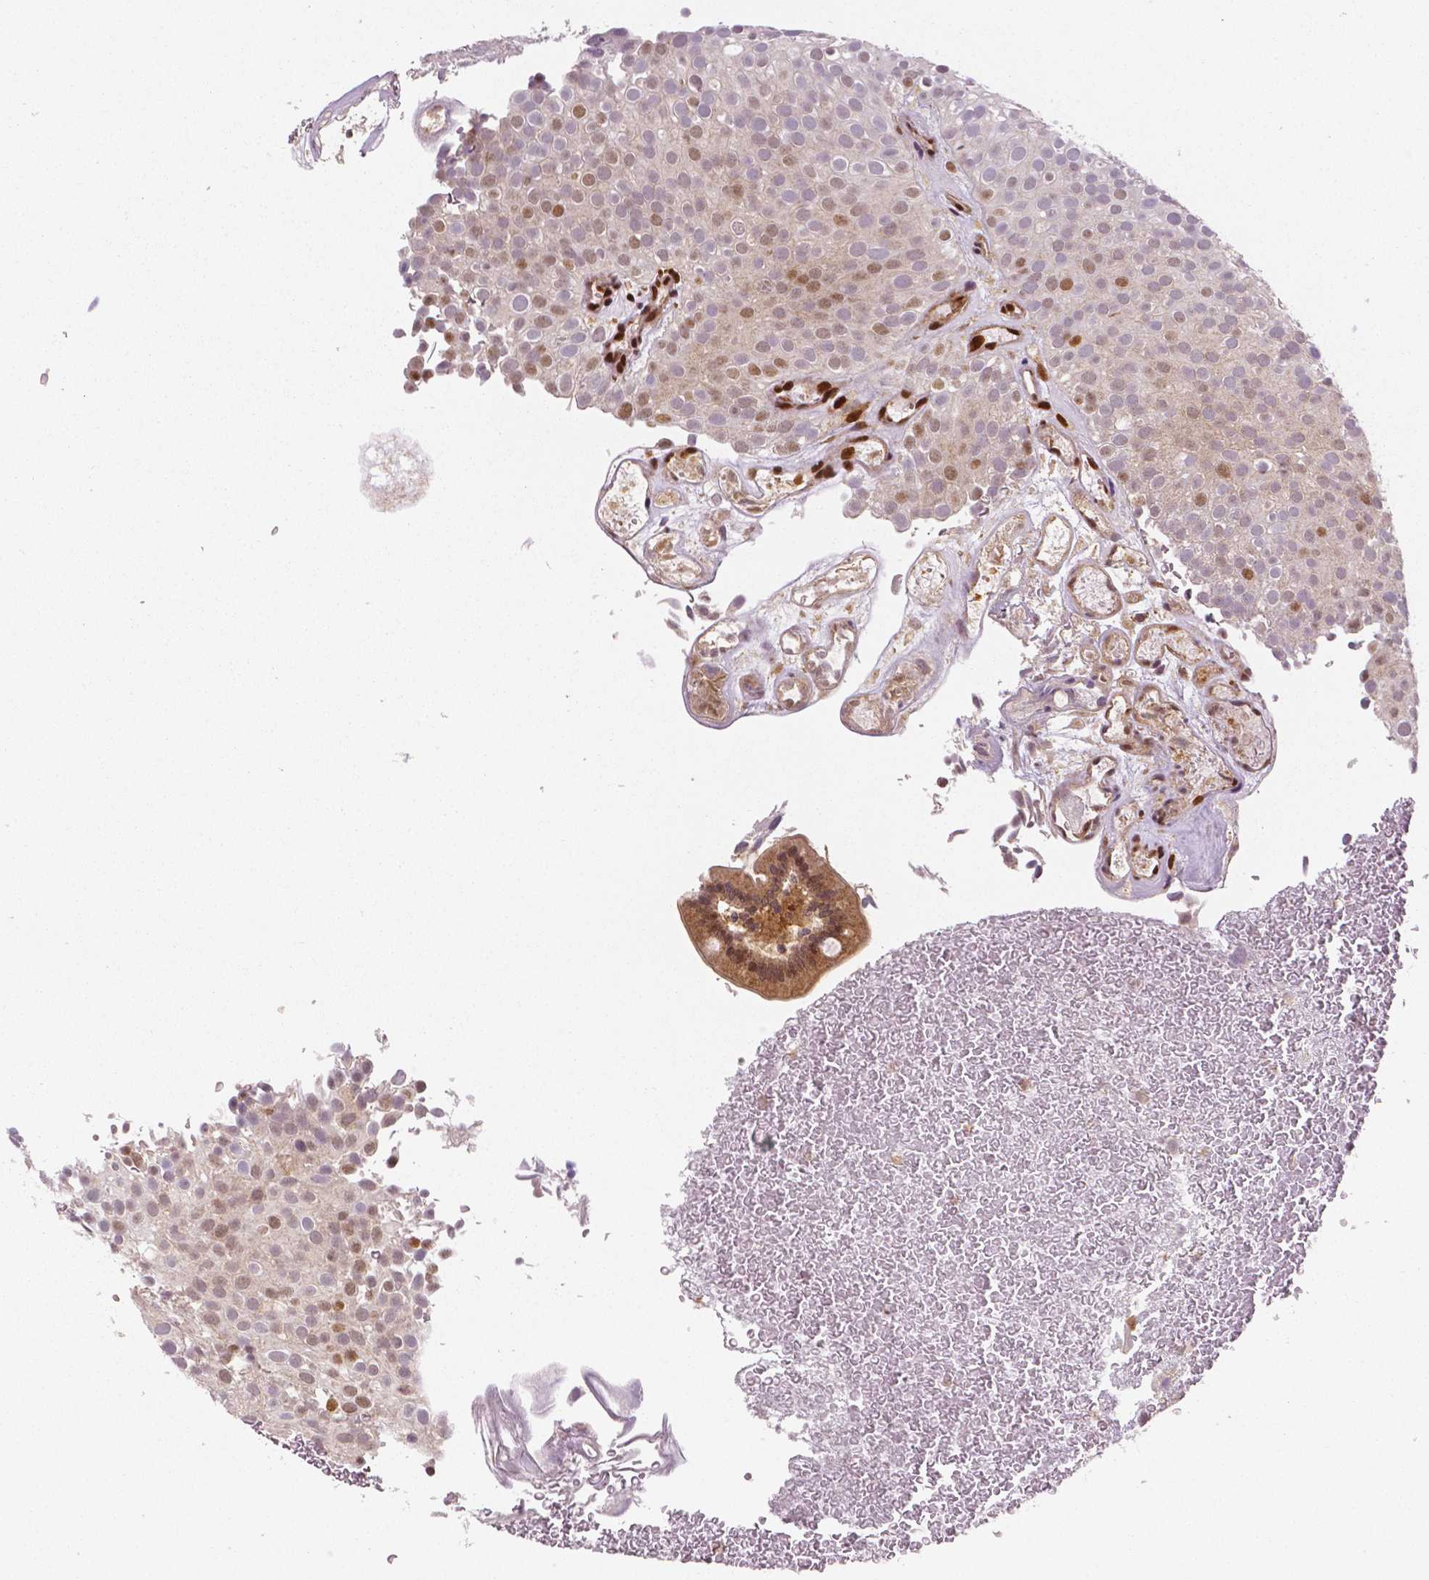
{"staining": {"intensity": "moderate", "quantity": ">75%", "location": "cytoplasmic/membranous,nuclear"}, "tissue": "urothelial cancer", "cell_type": "Tumor cells", "image_type": "cancer", "snomed": [{"axis": "morphology", "description": "Urothelial carcinoma, Low grade"}, {"axis": "topography", "description": "Urinary bladder"}], "caption": "Urothelial carcinoma (low-grade) stained for a protein demonstrates moderate cytoplasmic/membranous and nuclear positivity in tumor cells. (Brightfield microscopy of DAB IHC at high magnification).", "gene": "STAT3", "patient": {"sex": "male", "age": 78}}